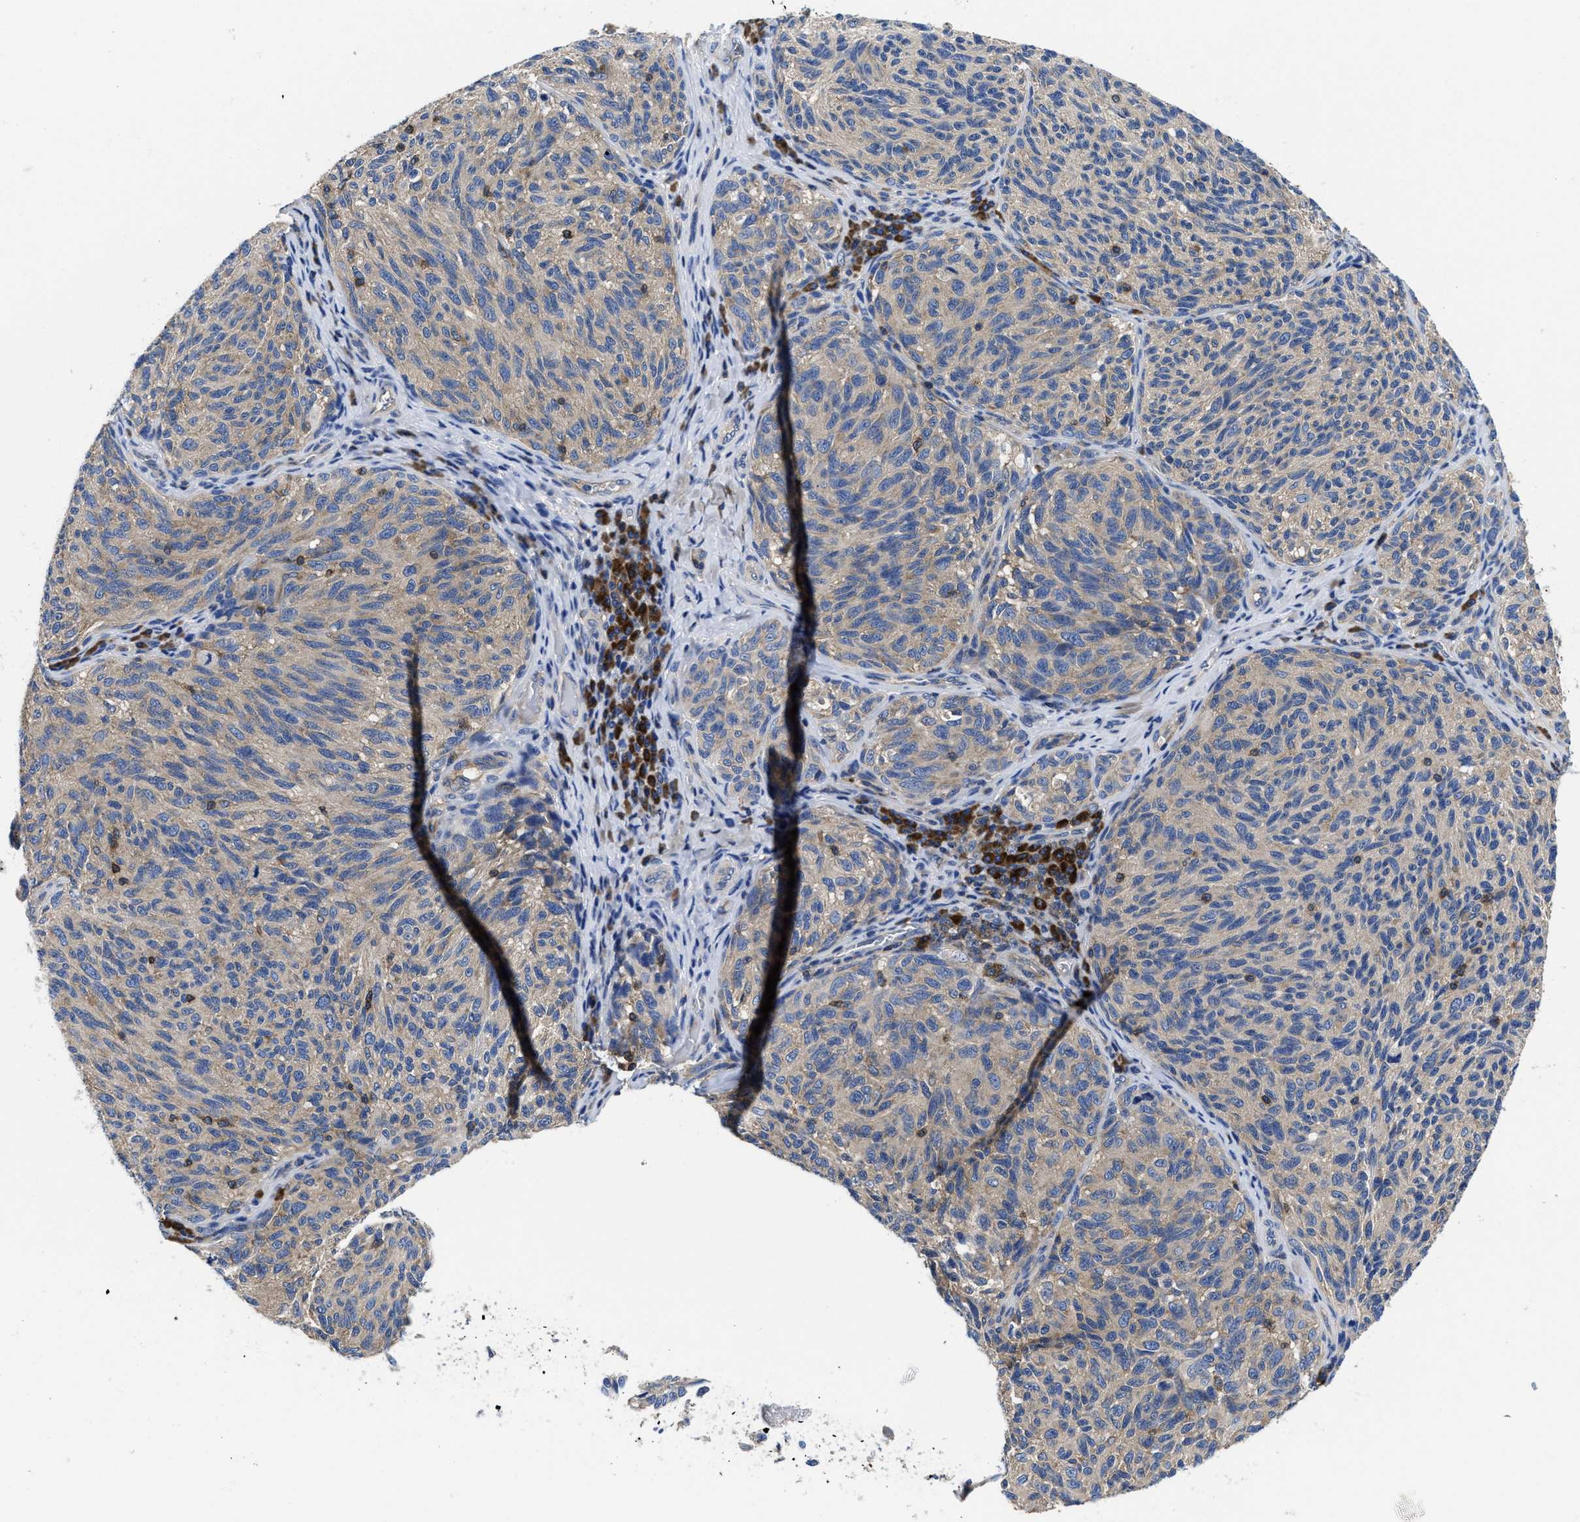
{"staining": {"intensity": "moderate", "quantity": ">75%", "location": "cytoplasmic/membranous"}, "tissue": "melanoma", "cell_type": "Tumor cells", "image_type": "cancer", "snomed": [{"axis": "morphology", "description": "Malignant melanoma, NOS"}, {"axis": "topography", "description": "Skin"}], "caption": "A brown stain shows moderate cytoplasmic/membranous positivity of a protein in human melanoma tumor cells. The staining was performed using DAB to visualize the protein expression in brown, while the nuclei were stained in blue with hematoxylin (Magnification: 20x).", "gene": "YARS1", "patient": {"sex": "female", "age": 73}}